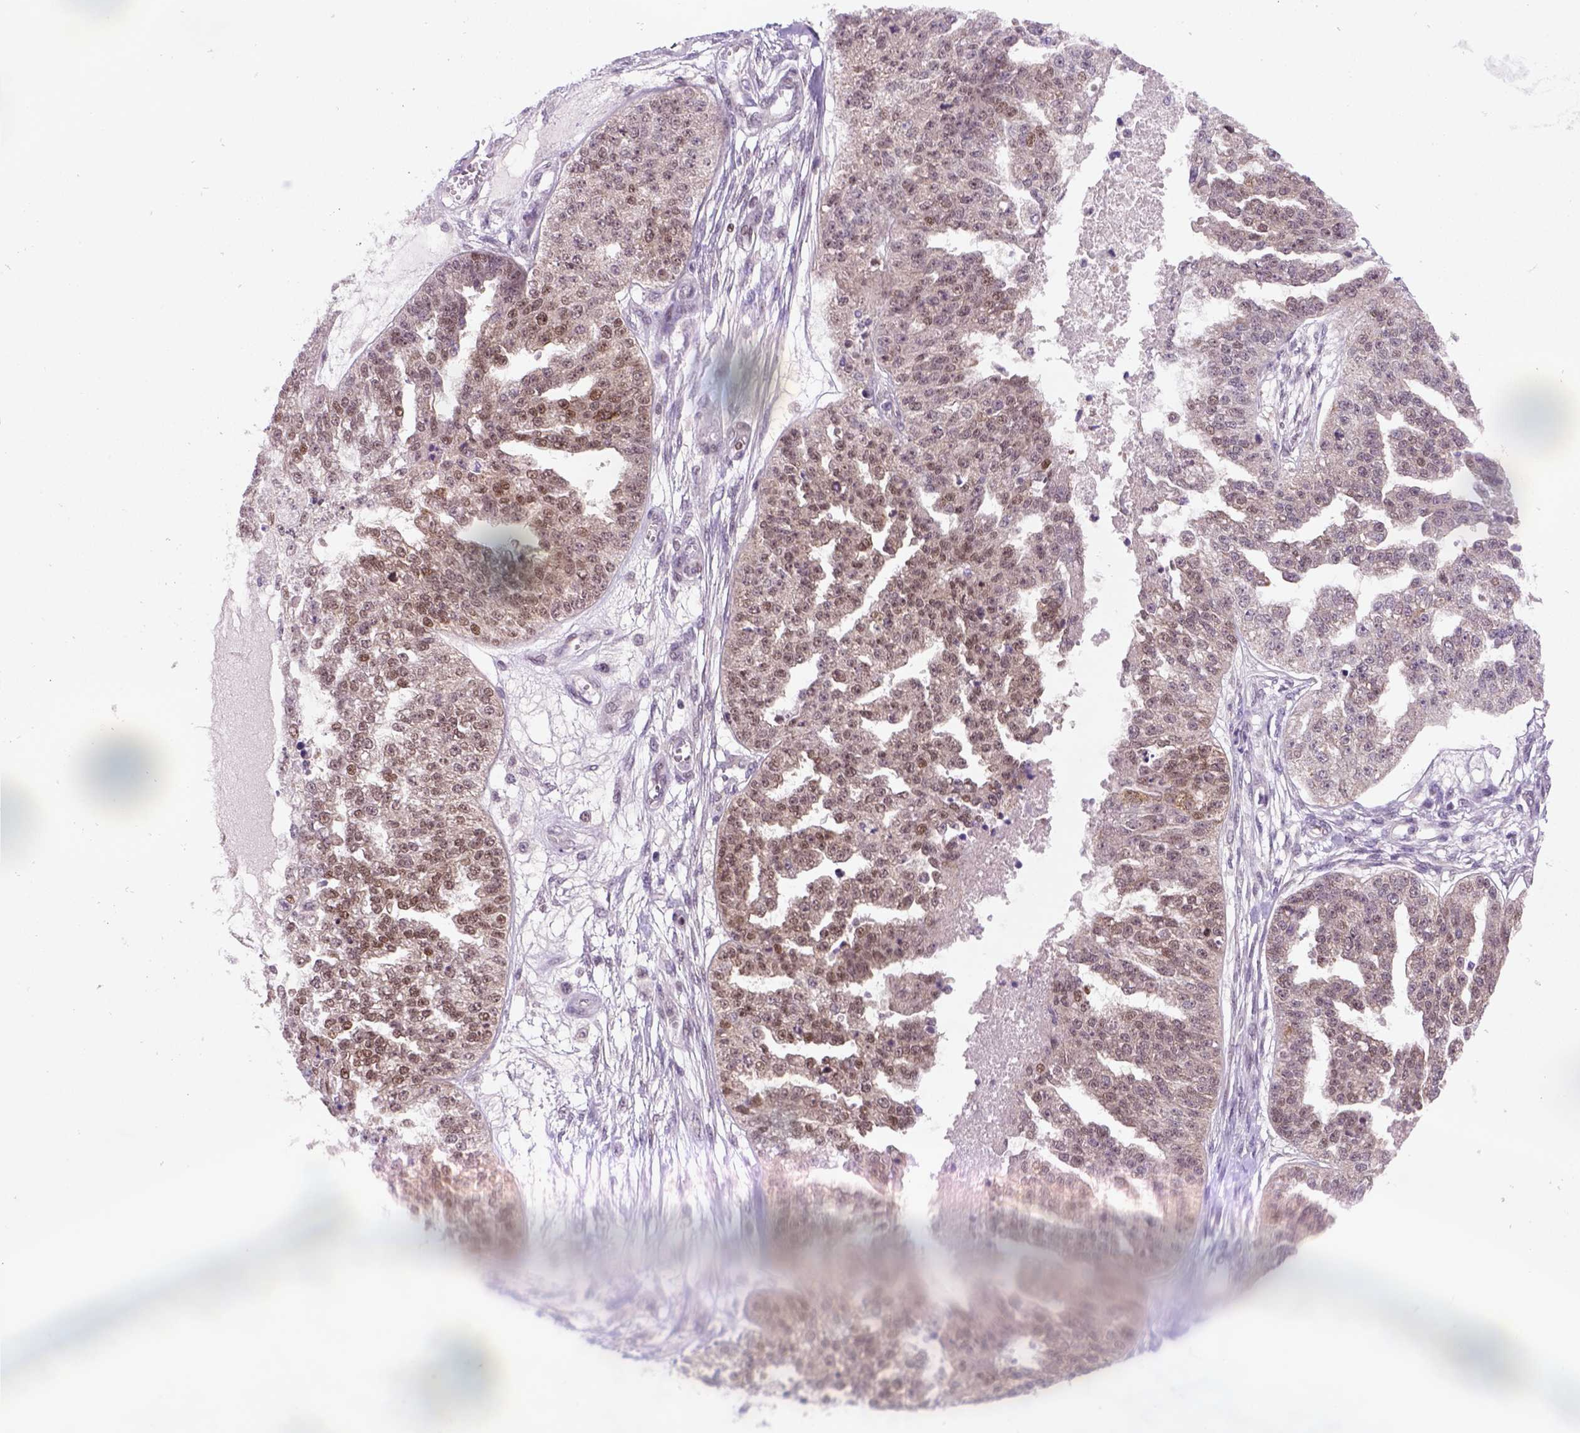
{"staining": {"intensity": "weak", "quantity": ">75%", "location": "nuclear"}, "tissue": "ovarian cancer", "cell_type": "Tumor cells", "image_type": "cancer", "snomed": [{"axis": "morphology", "description": "Cystadenocarcinoma, serous, NOS"}, {"axis": "topography", "description": "Ovary"}], "caption": "About >75% of tumor cells in human ovarian cancer (serous cystadenocarcinoma) display weak nuclear protein expression as visualized by brown immunohistochemical staining.", "gene": "MGMT", "patient": {"sex": "female", "age": 58}}